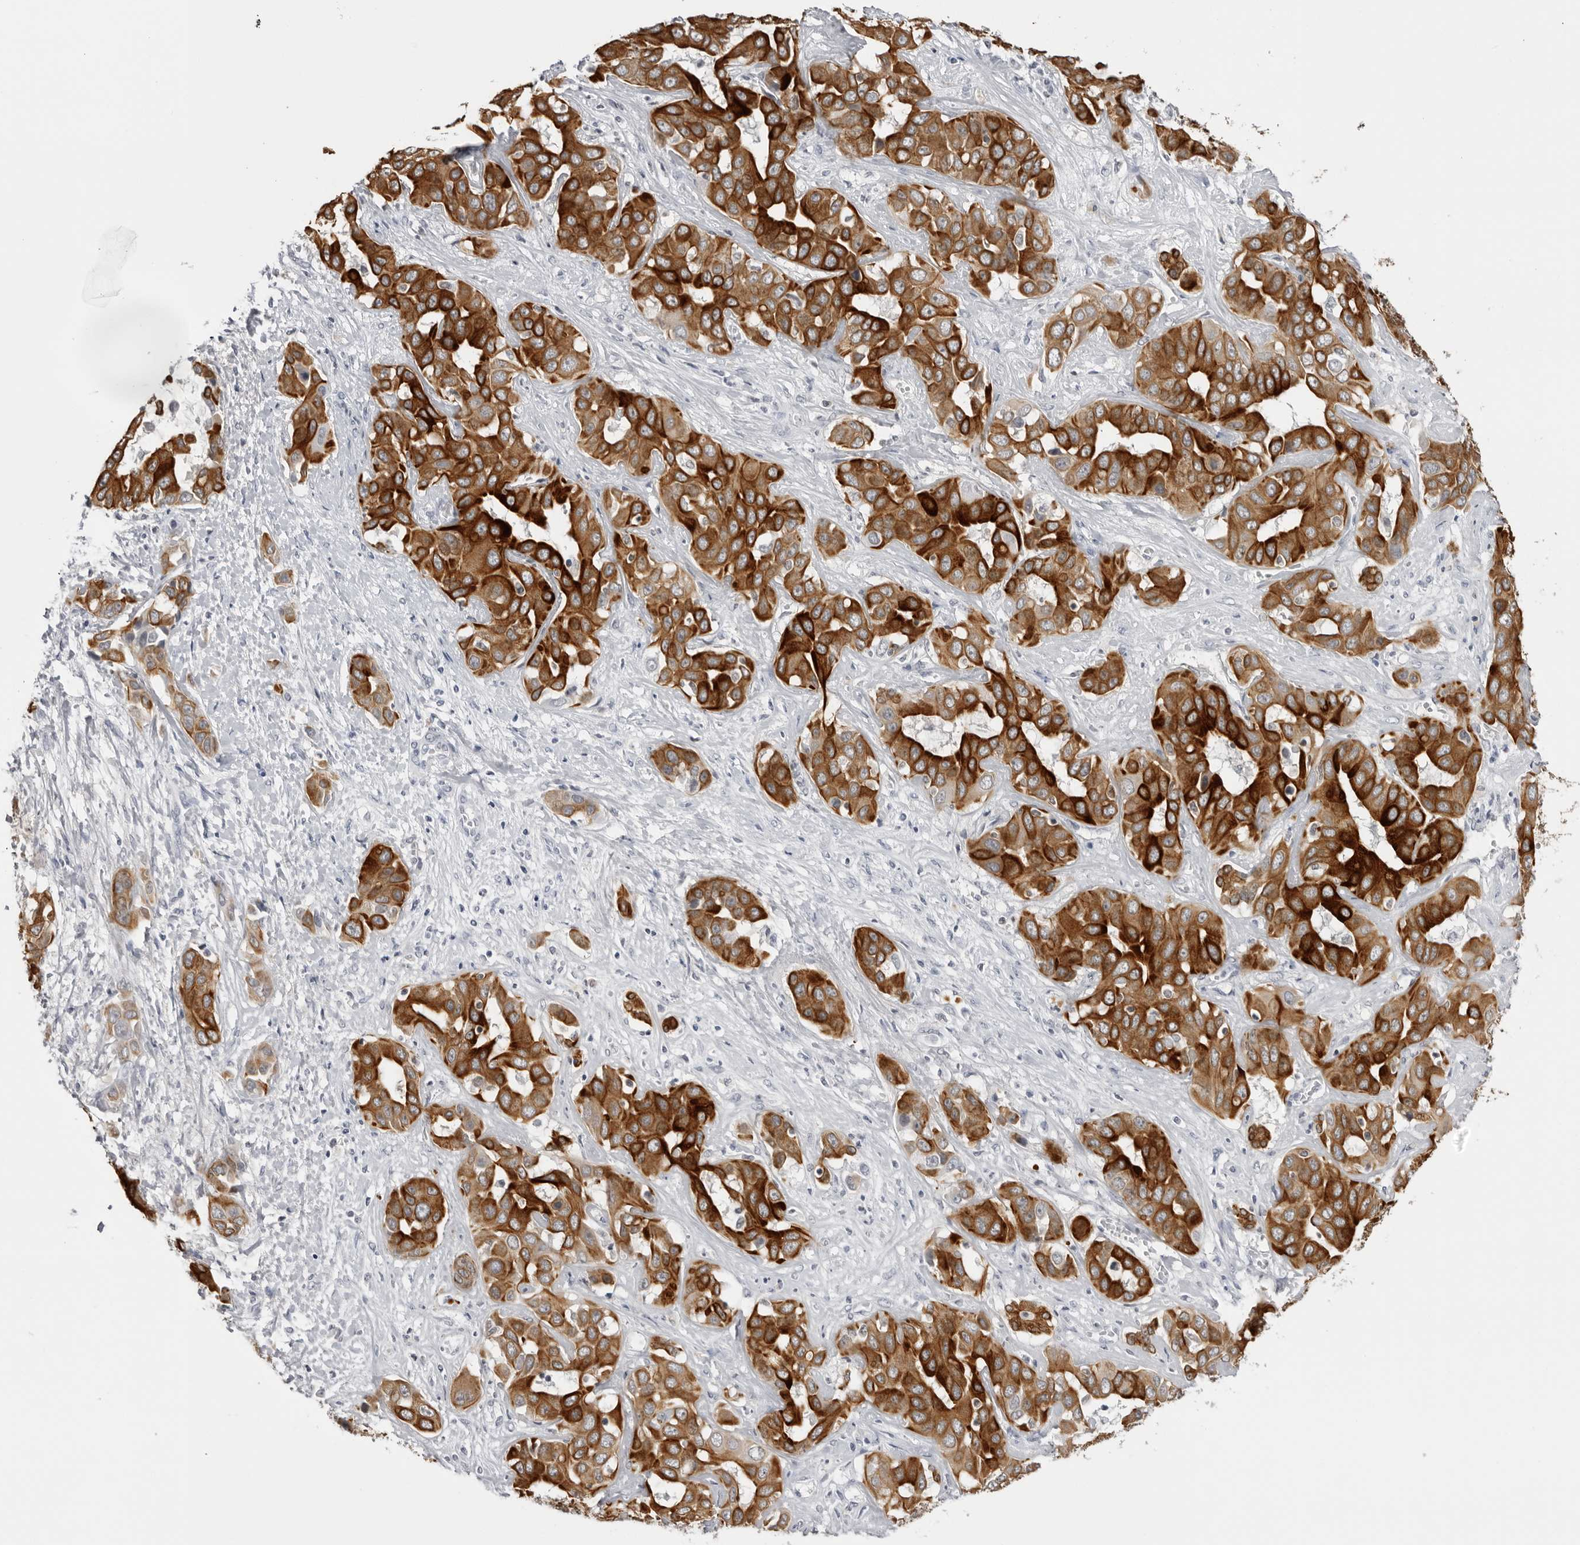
{"staining": {"intensity": "strong", "quantity": ">75%", "location": "cytoplasmic/membranous"}, "tissue": "liver cancer", "cell_type": "Tumor cells", "image_type": "cancer", "snomed": [{"axis": "morphology", "description": "Cholangiocarcinoma"}, {"axis": "topography", "description": "Liver"}], "caption": "IHC image of human liver cancer stained for a protein (brown), which displays high levels of strong cytoplasmic/membranous positivity in approximately >75% of tumor cells.", "gene": "SERPINF2", "patient": {"sex": "female", "age": 52}}